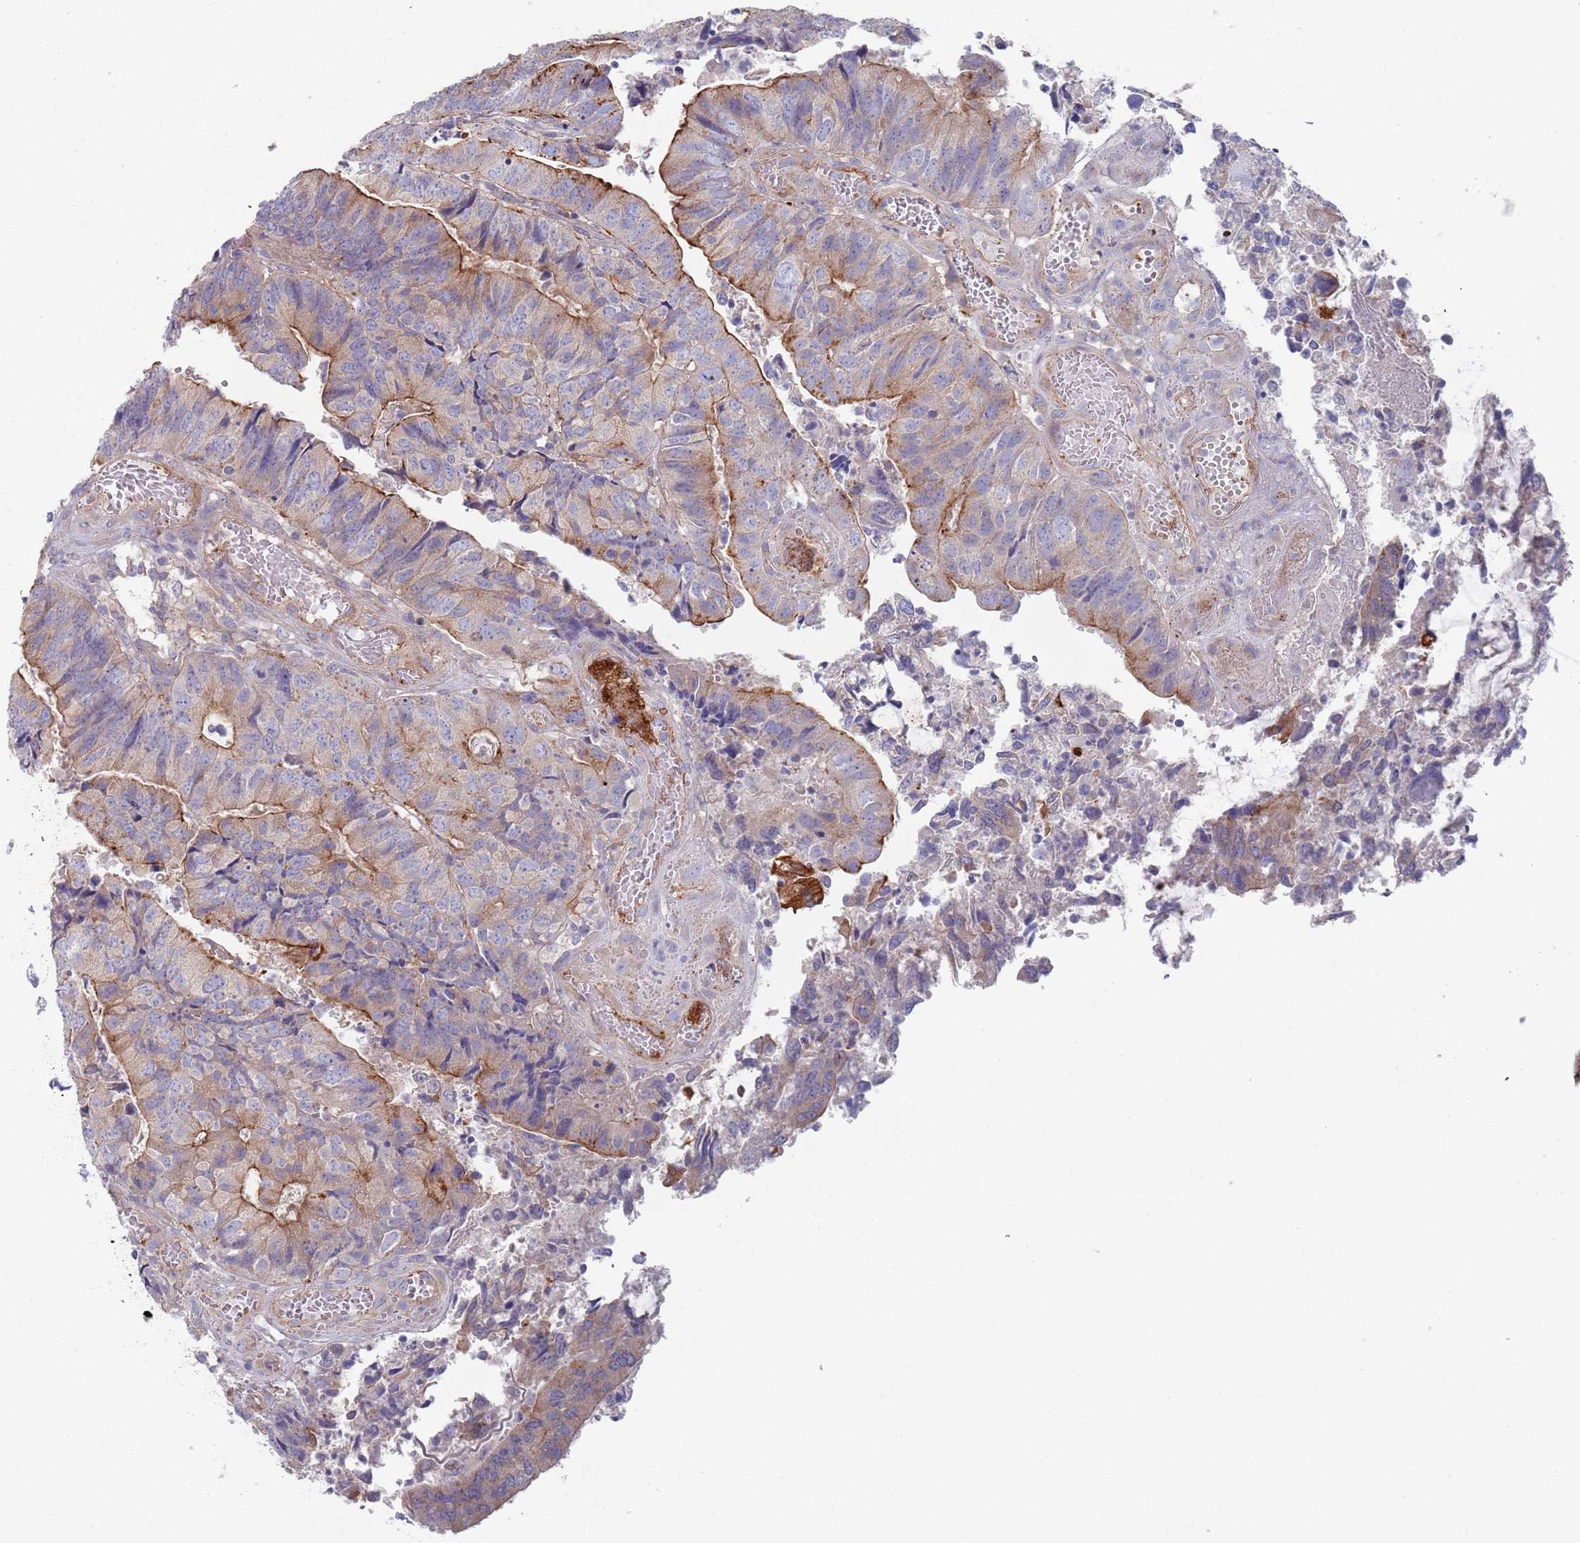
{"staining": {"intensity": "moderate", "quantity": "<25%", "location": "cytoplasmic/membranous"}, "tissue": "colorectal cancer", "cell_type": "Tumor cells", "image_type": "cancer", "snomed": [{"axis": "morphology", "description": "Adenocarcinoma, NOS"}, {"axis": "topography", "description": "Colon"}], "caption": "Immunohistochemistry (IHC) photomicrograph of human colorectal cancer stained for a protein (brown), which displays low levels of moderate cytoplasmic/membranous staining in approximately <25% of tumor cells.", "gene": "APPL2", "patient": {"sex": "female", "age": 67}}